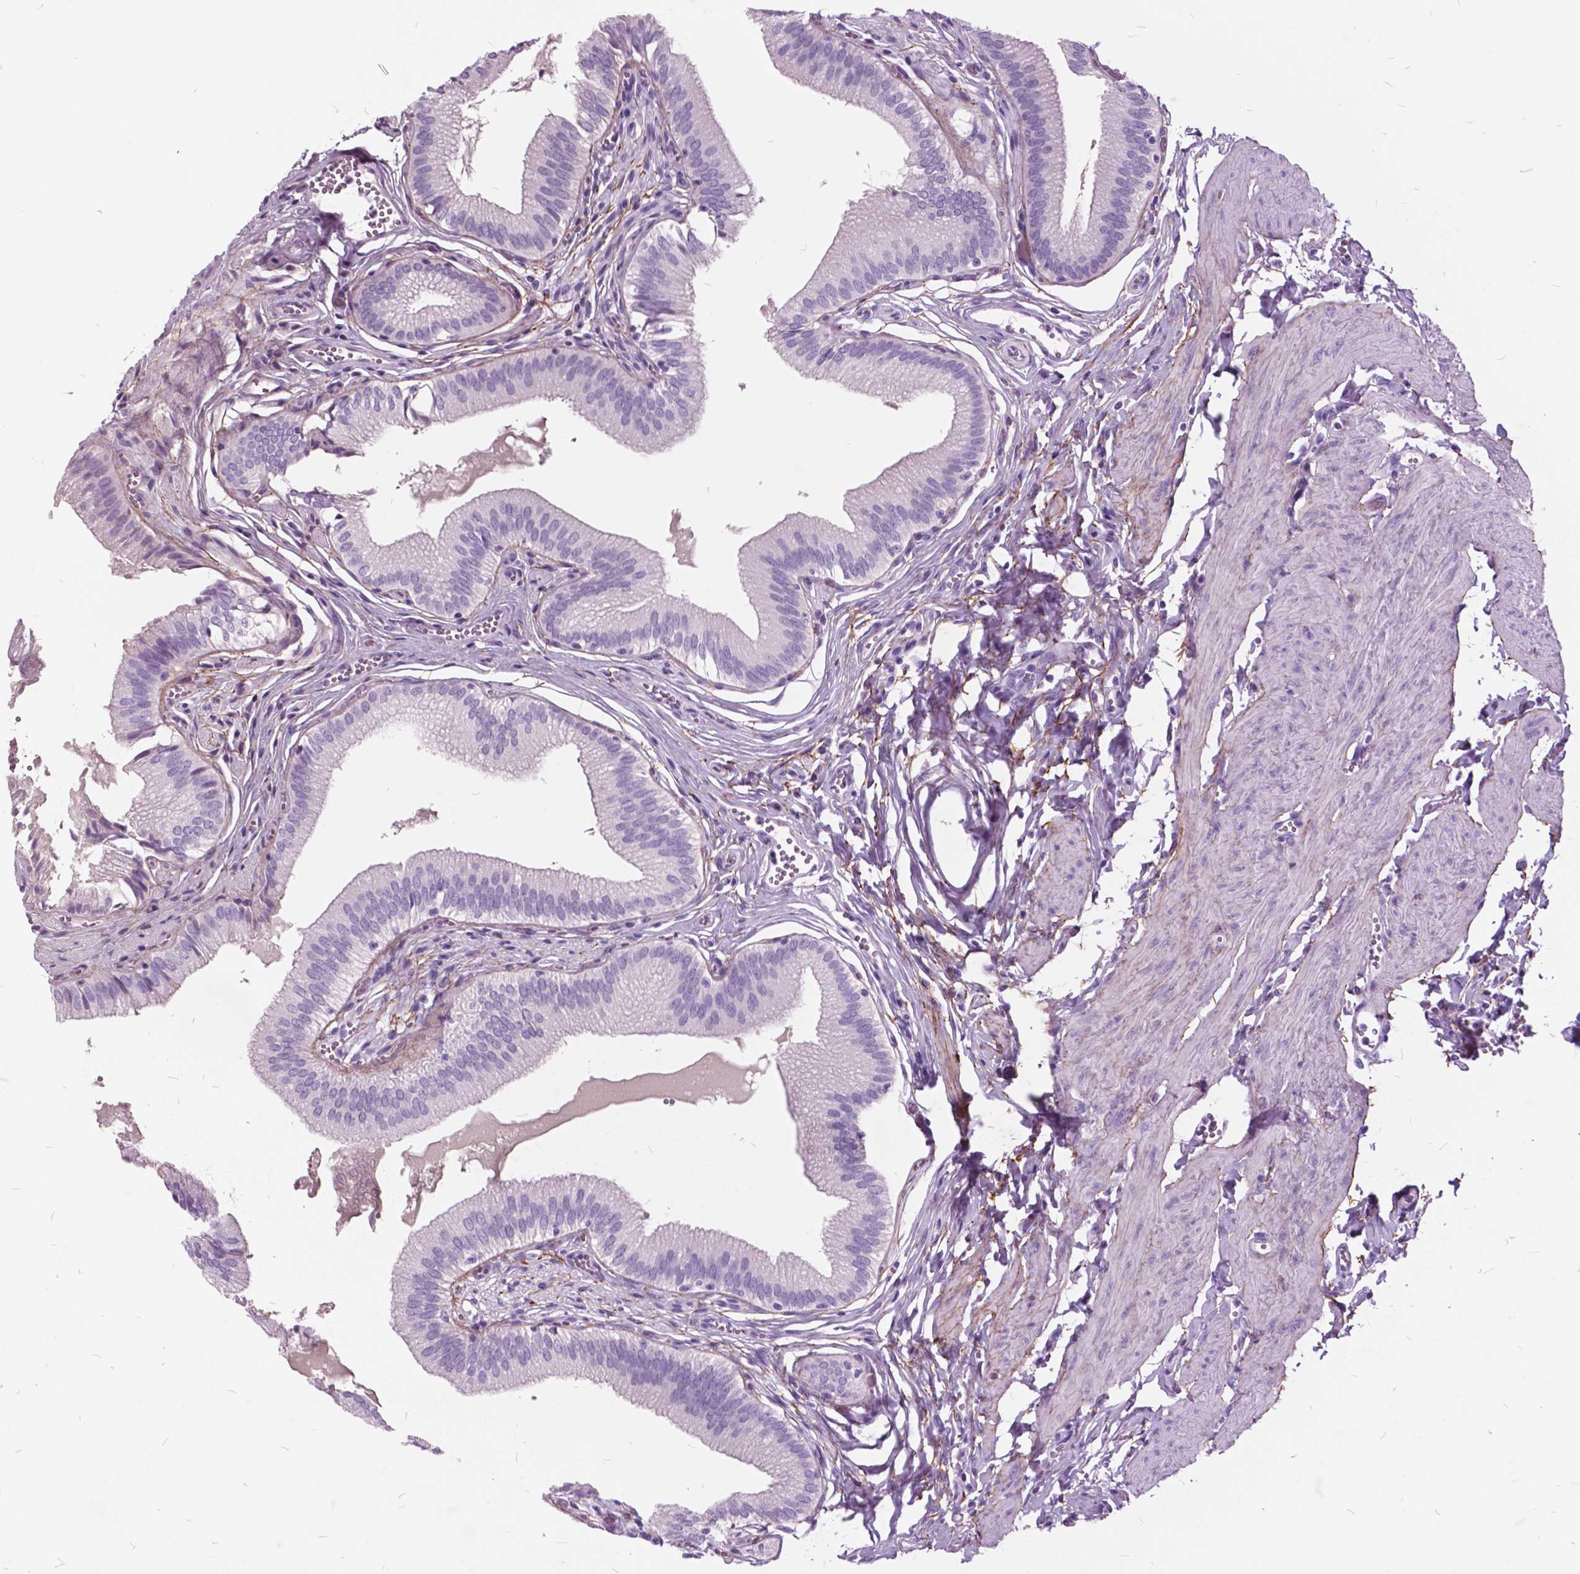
{"staining": {"intensity": "negative", "quantity": "none", "location": "none"}, "tissue": "gallbladder", "cell_type": "Glandular cells", "image_type": "normal", "snomed": [{"axis": "morphology", "description": "Normal tissue, NOS"}, {"axis": "topography", "description": "Gallbladder"}, {"axis": "topography", "description": "Peripheral nerve tissue"}], "caption": "Immunohistochemistry of normal human gallbladder exhibits no expression in glandular cells.", "gene": "GDF9", "patient": {"sex": "male", "age": 17}}